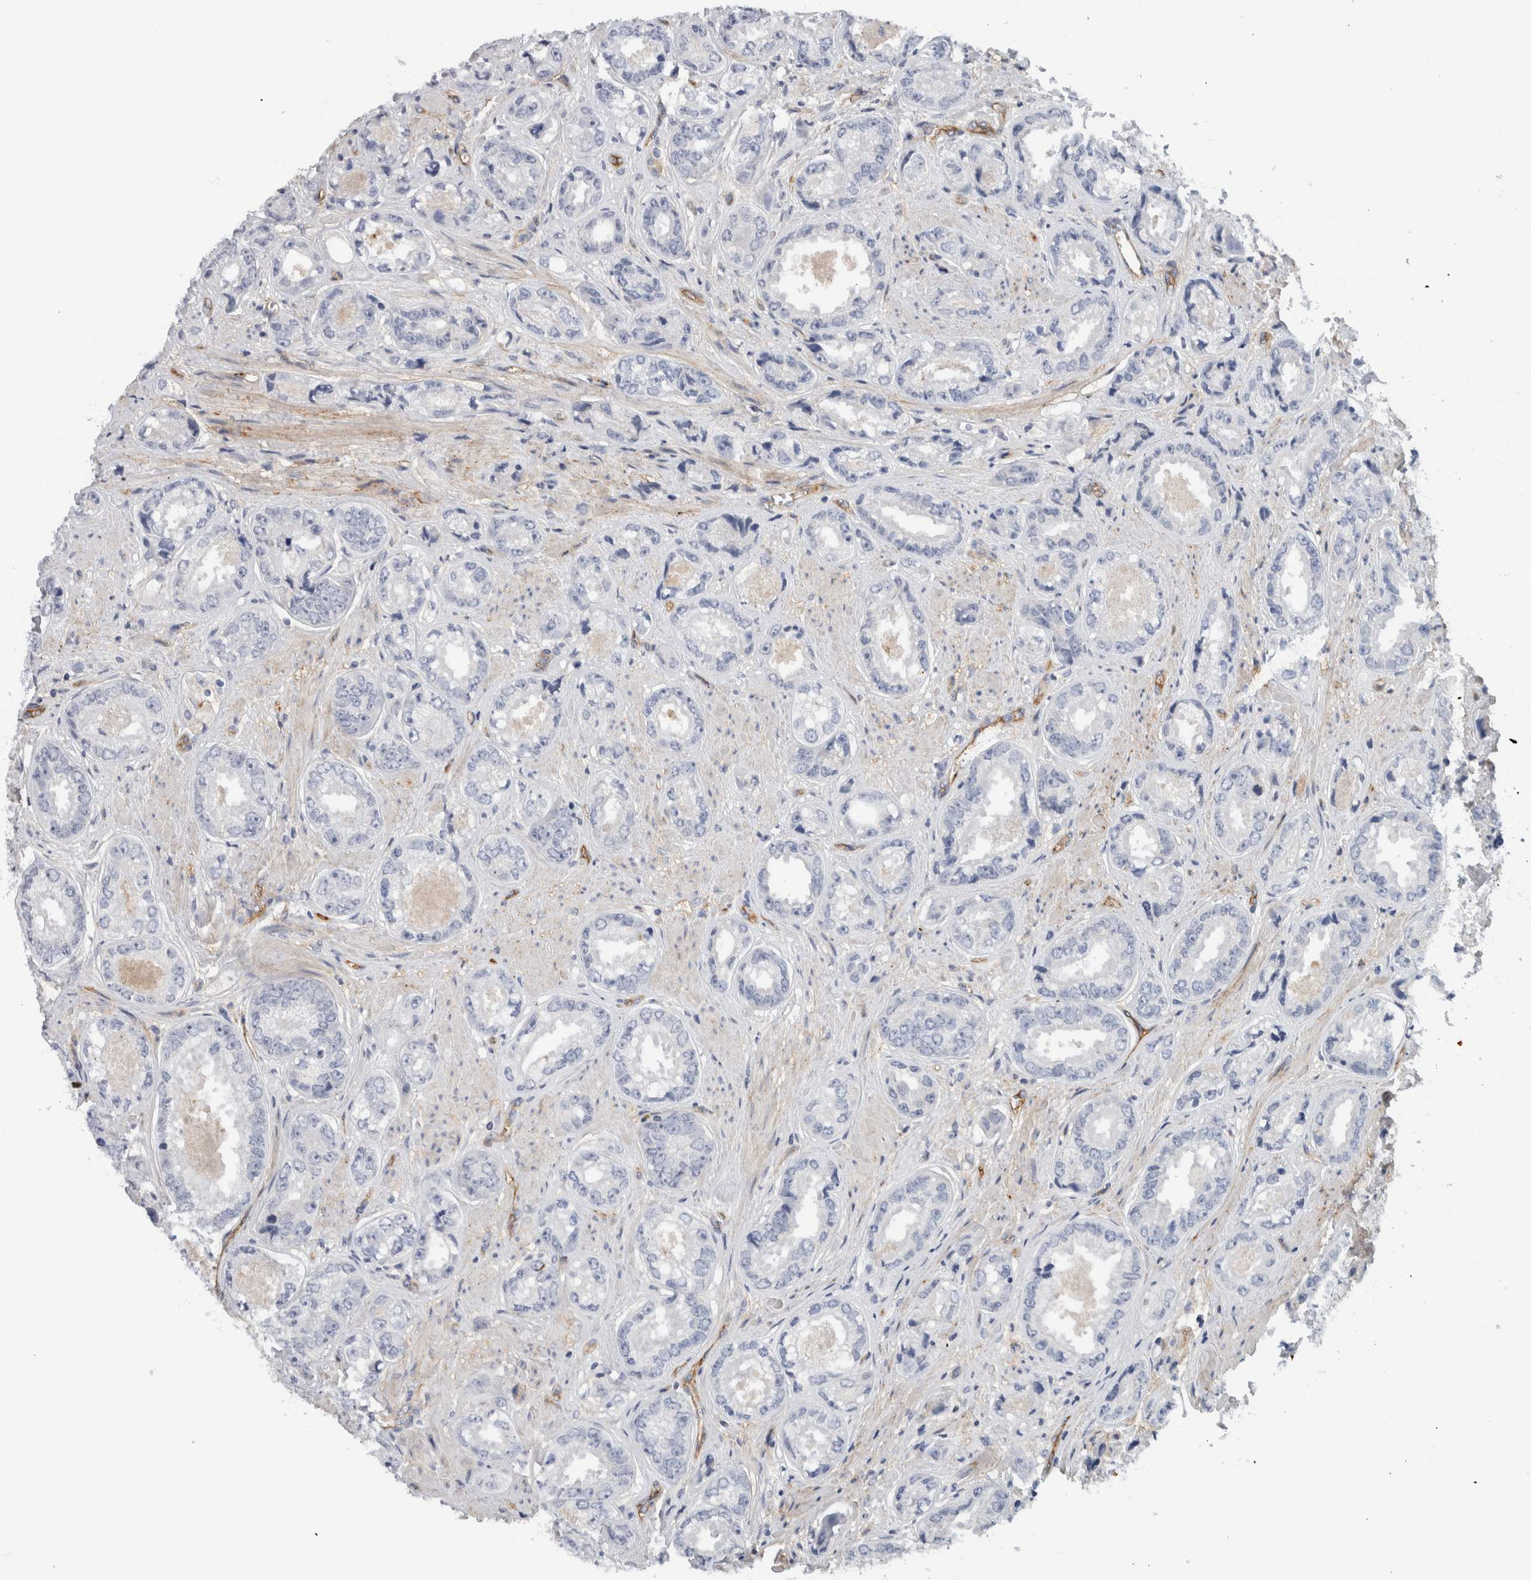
{"staining": {"intensity": "negative", "quantity": "none", "location": "none"}, "tissue": "prostate cancer", "cell_type": "Tumor cells", "image_type": "cancer", "snomed": [{"axis": "morphology", "description": "Adenocarcinoma, High grade"}, {"axis": "topography", "description": "Prostate"}], "caption": "High magnification brightfield microscopy of prostate high-grade adenocarcinoma stained with DAB (3,3'-diaminobenzidine) (brown) and counterstained with hematoxylin (blue): tumor cells show no significant expression.", "gene": "CD59", "patient": {"sex": "male", "age": 61}}